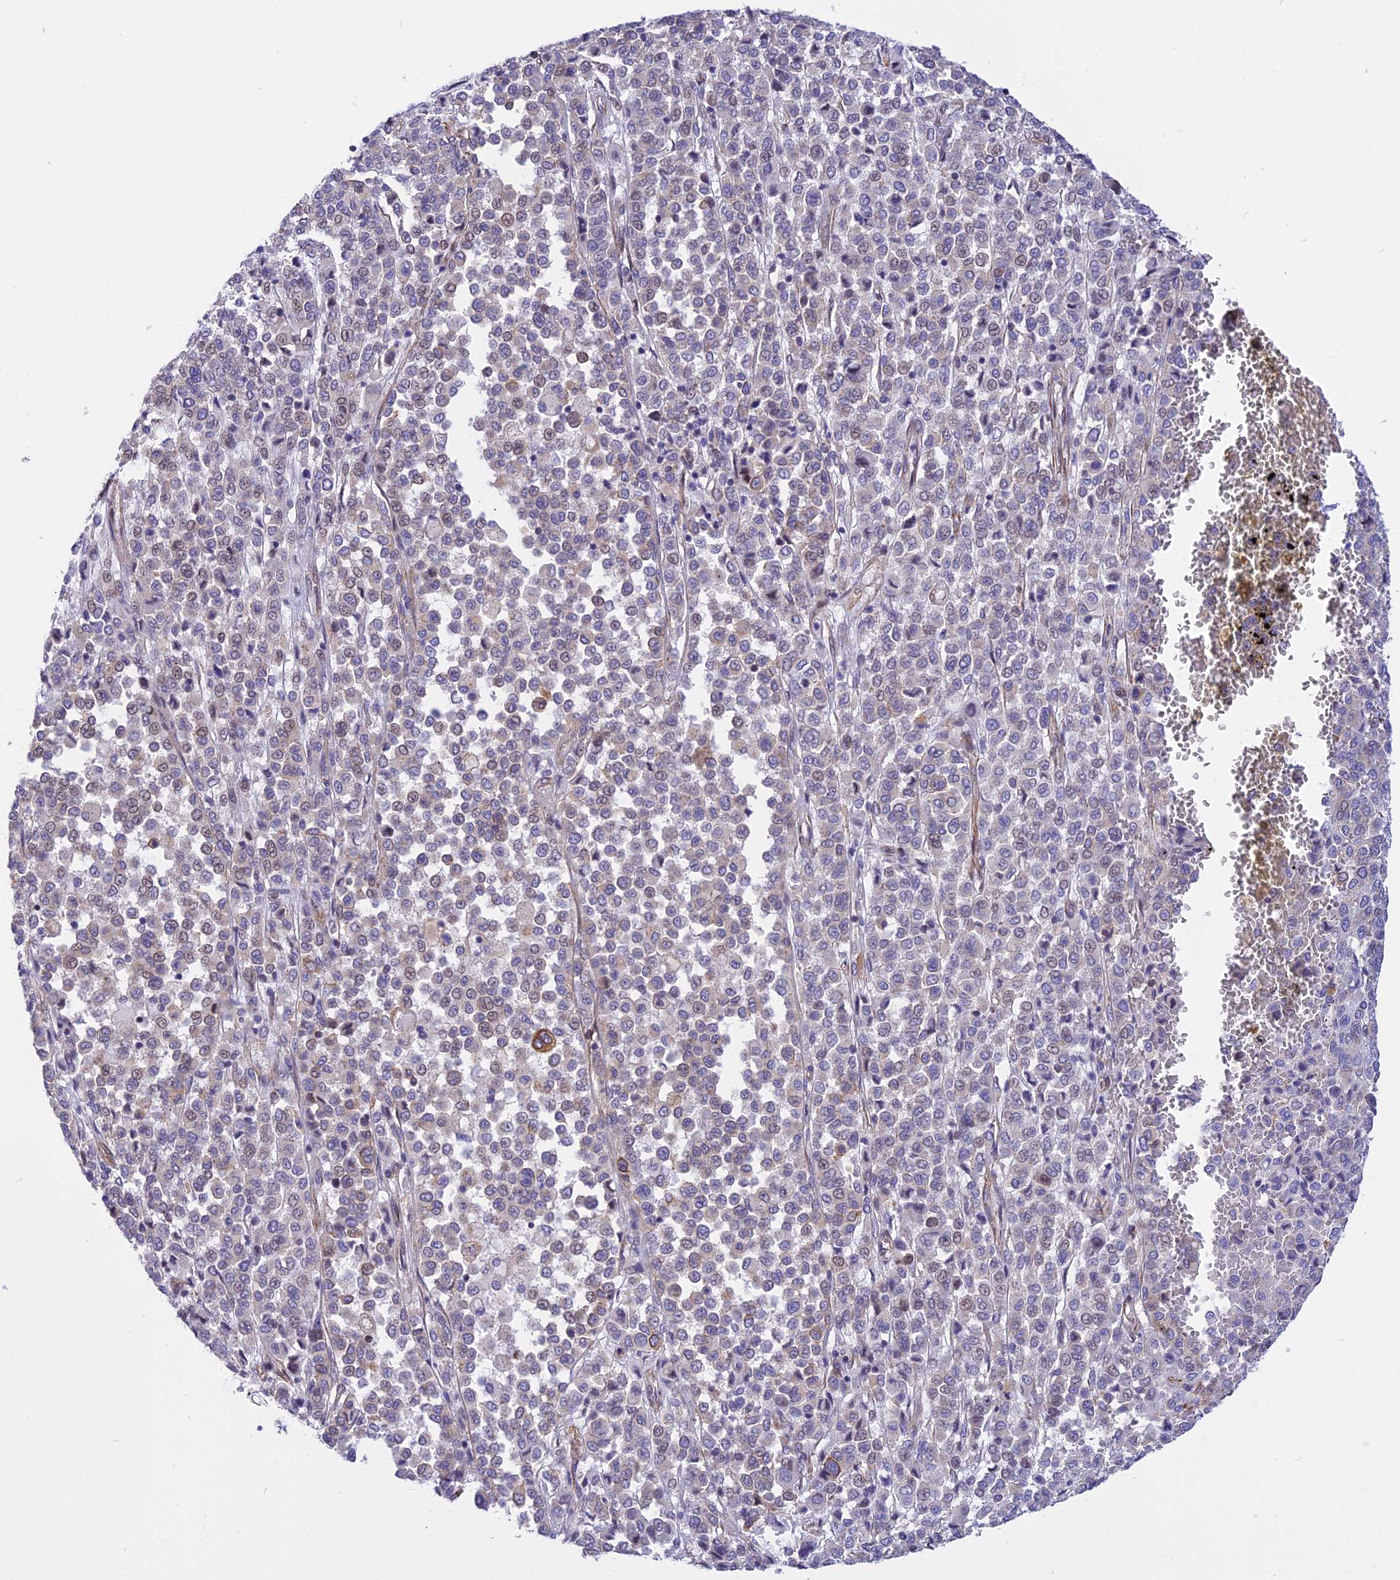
{"staining": {"intensity": "negative", "quantity": "none", "location": "none"}, "tissue": "melanoma", "cell_type": "Tumor cells", "image_type": "cancer", "snomed": [{"axis": "morphology", "description": "Malignant melanoma, Metastatic site"}, {"axis": "topography", "description": "Pancreas"}], "caption": "There is no significant staining in tumor cells of melanoma.", "gene": "R3HDM4", "patient": {"sex": "female", "age": 30}}